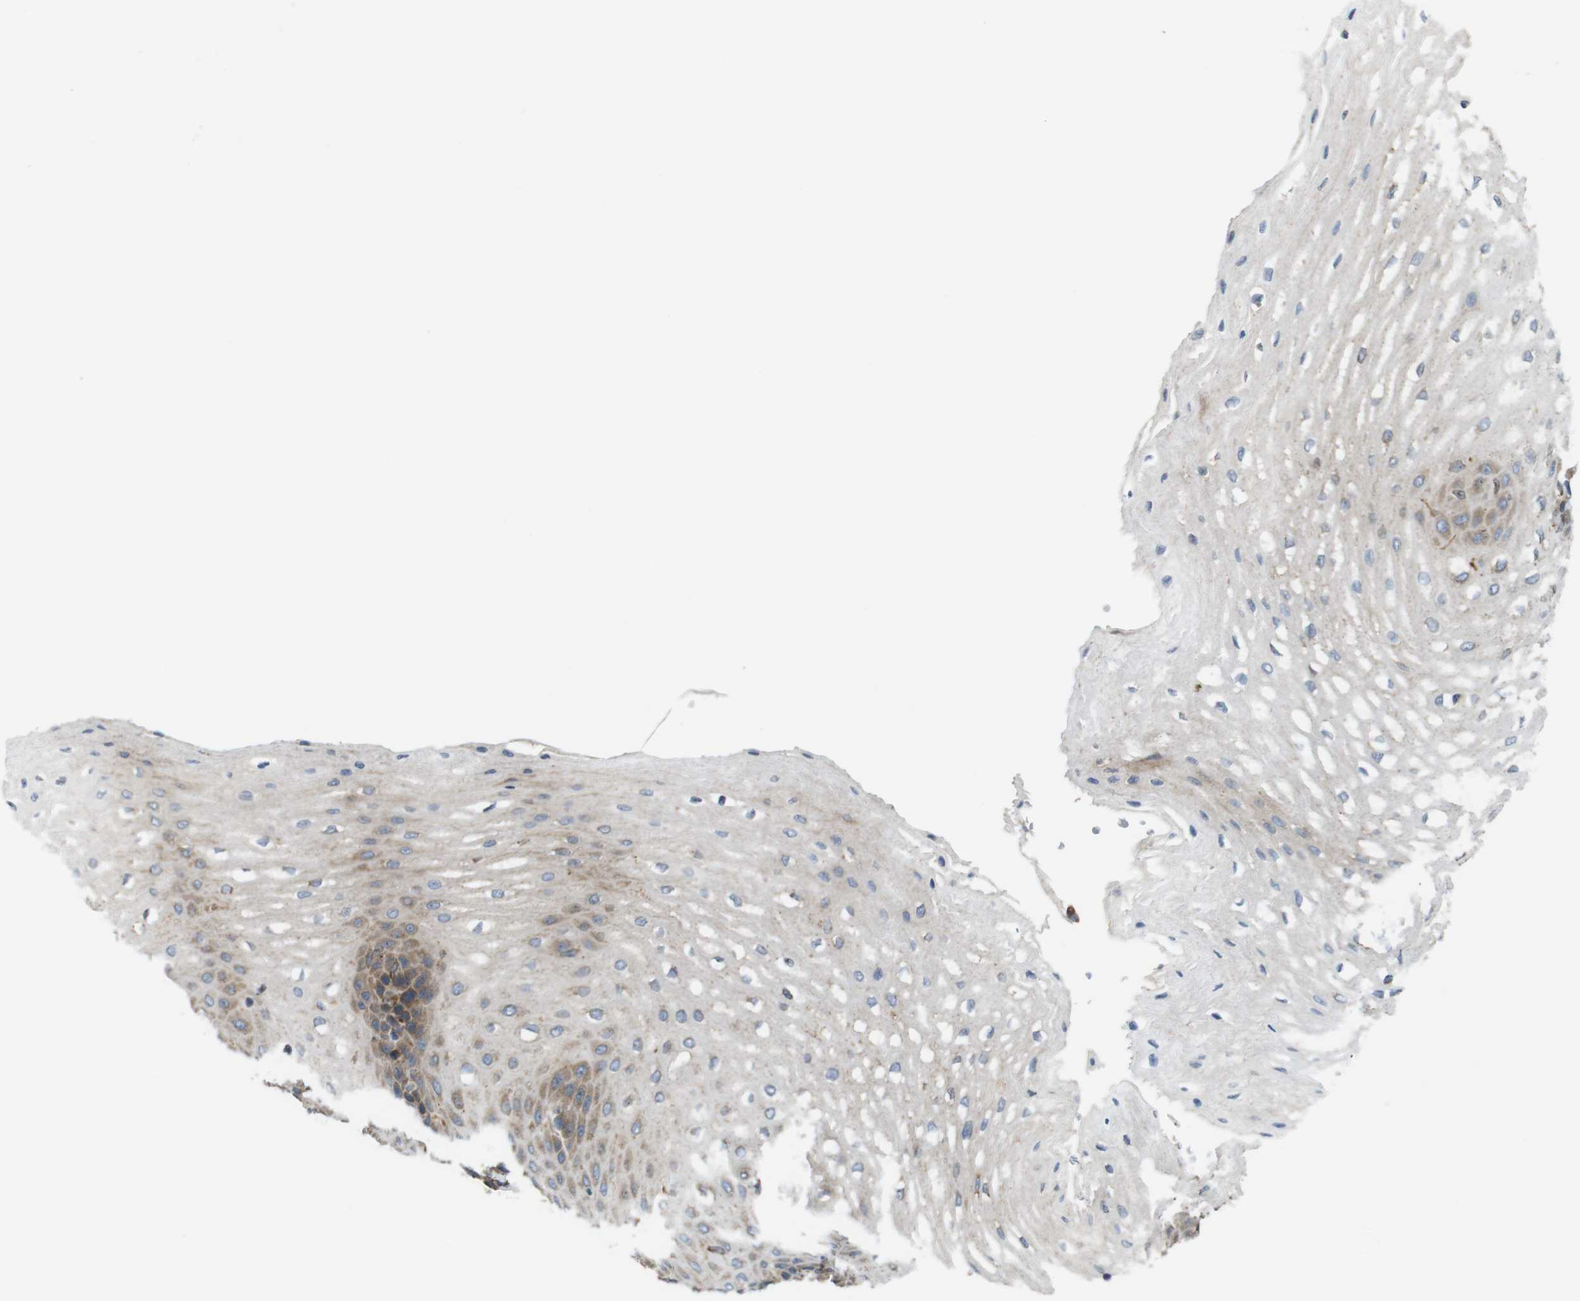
{"staining": {"intensity": "weak", "quantity": "25%-75%", "location": "cytoplasmic/membranous"}, "tissue": "esophagus", "cell_type": "Squamous epithelial cells", "image_type": "normal", "snomed": [{"axis": "morphology", "description": "Normal tissue, NOS"}, {"axis": "topography", "description": "Esophagus"}], "caption": "DAB immunohistochemical staining of normal human esophagus displays weak cytoplasmic/membranous protein staining in about 25%-75% of squamous epithelial cells.", "gene": "UGGT1", "patient": {"sex": "male", "age": 54}}